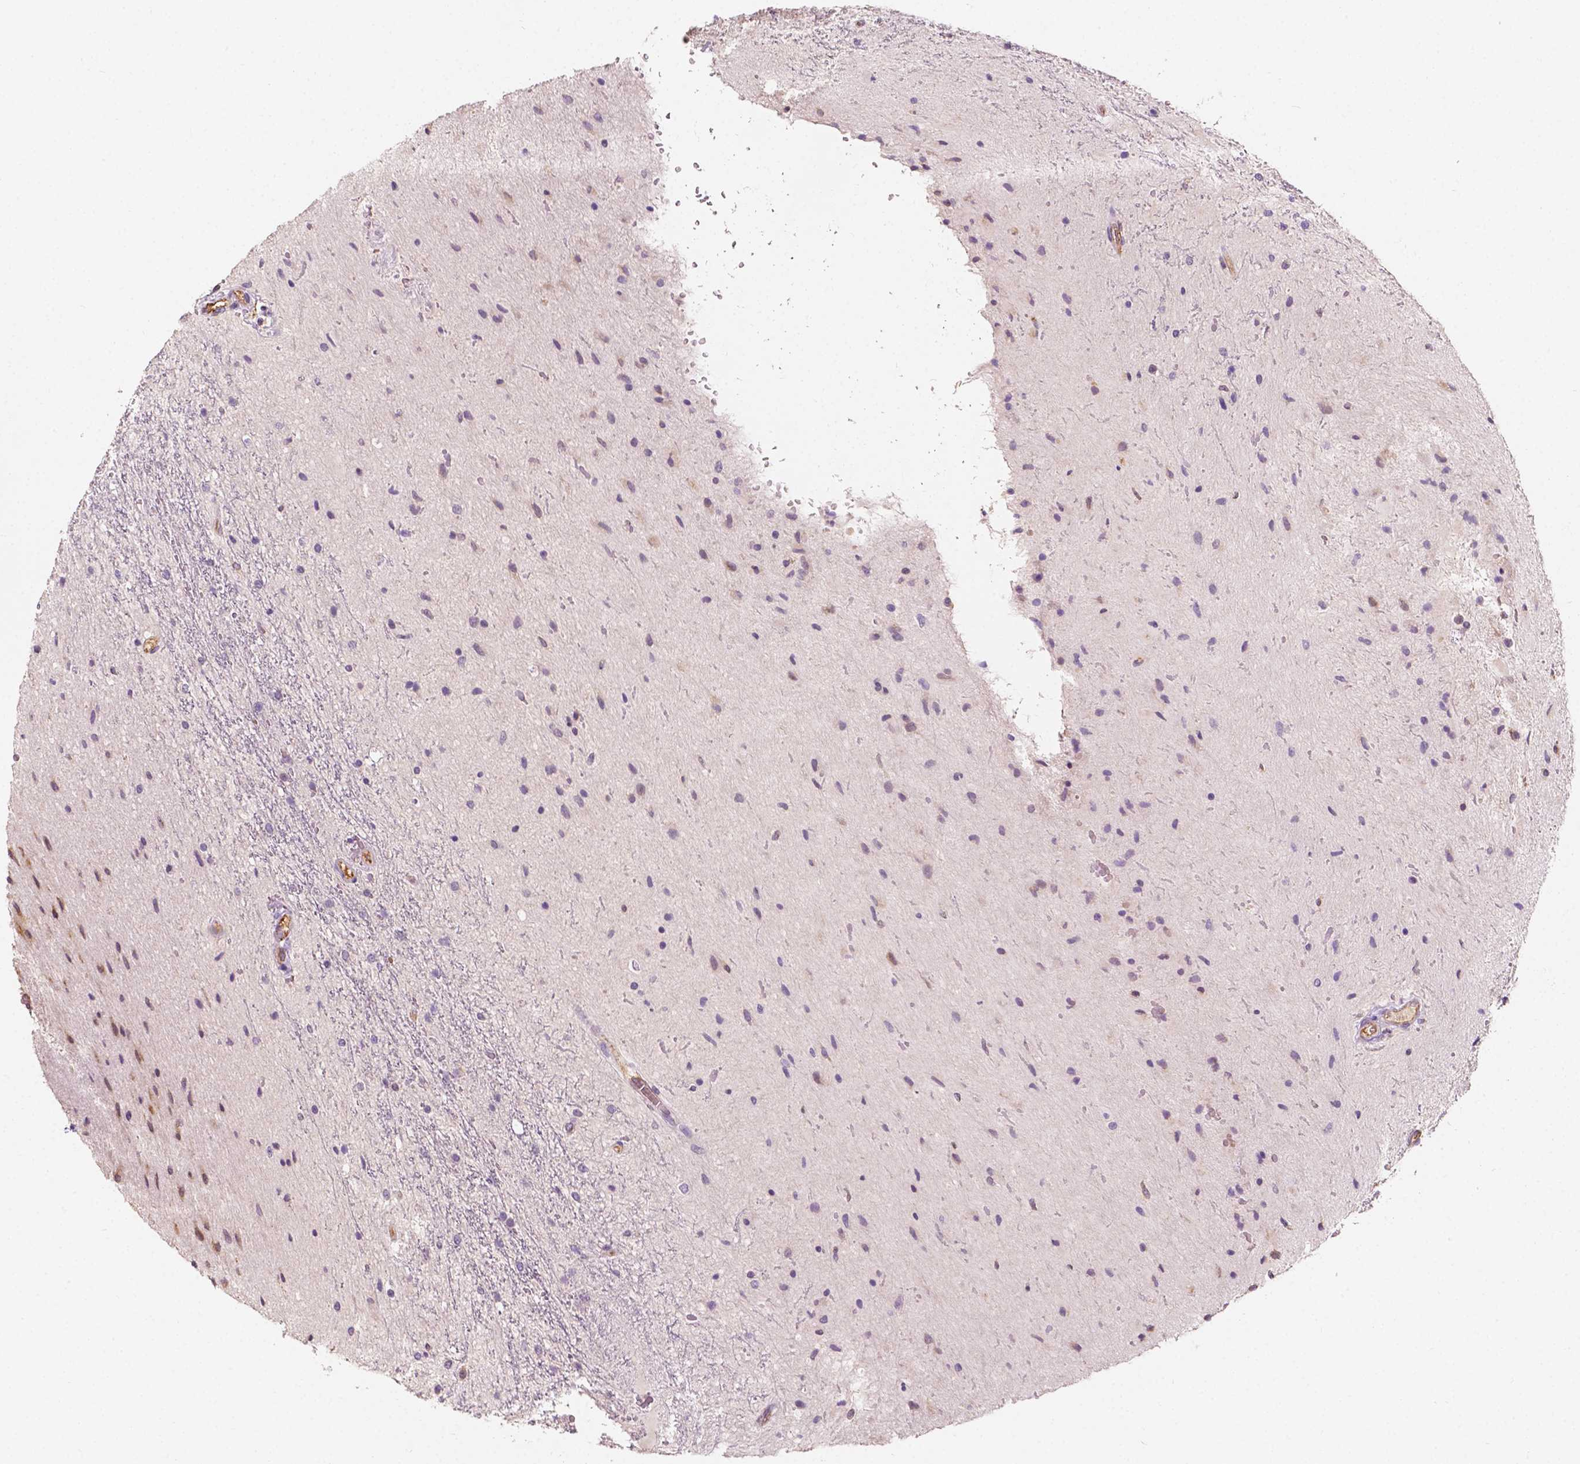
{"staining": {"intensity": "negative", "quantity": "none", "location": "none"}, "tissue": "glioma", "cell_type": "Tumor cells", "image_type": "cancer", "snomed": [{"axis": "morphology", "description": "Glioma, malignant, Low grade"}, {"axis": "topography", "description": "Cerebellum"}], "caption": "Tumor cells are negative for protein expression in human glioma.", "gene": "SLC22A4", "patient": {"sex": "female", "age": 14}}